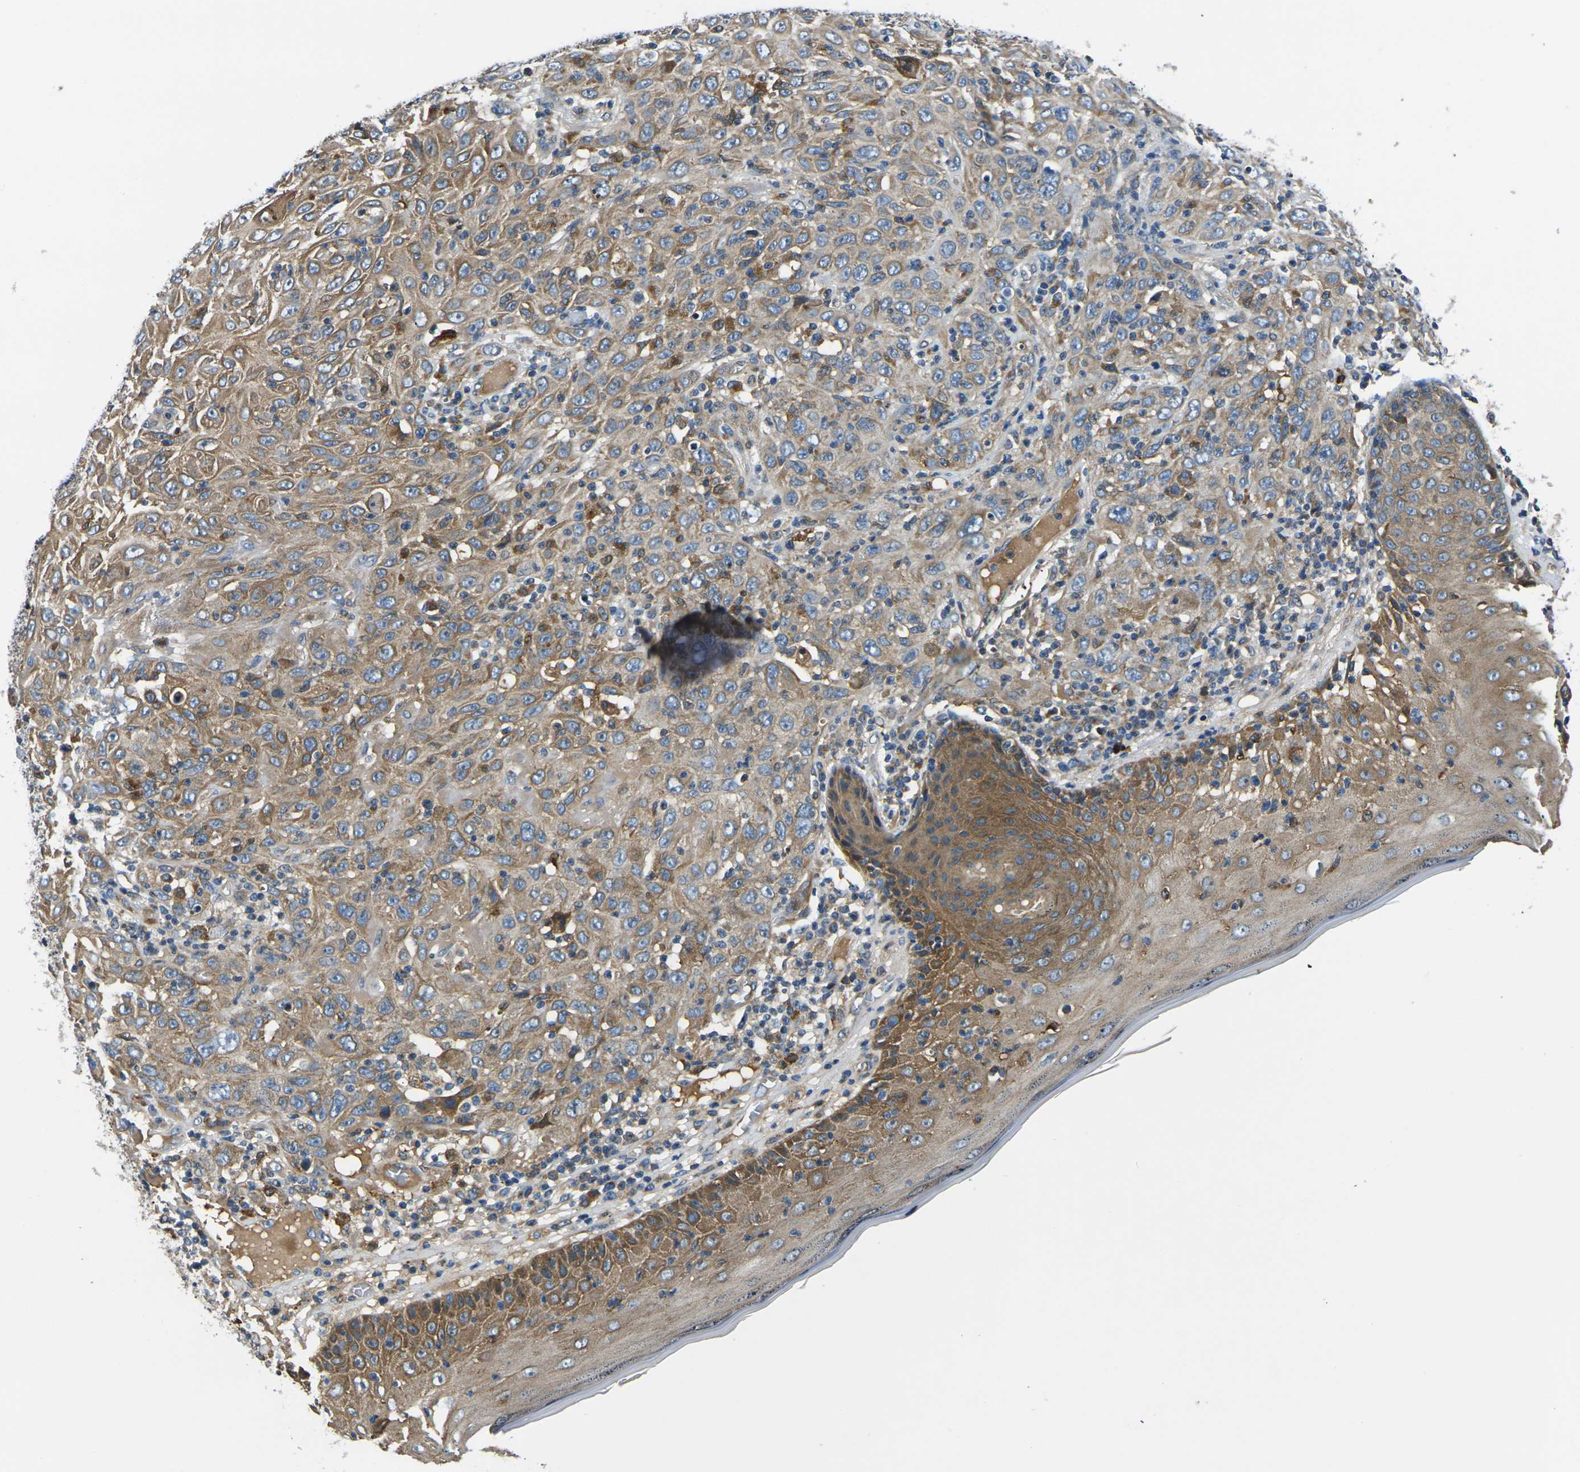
{"staining": {"intensity": "moderate", "quantity": ">75%", "location": "cytoplasmic/membranous"}, "tissue": "skin cancer", "cell_type": "Tumor cells", "image_type": "cancer", "snomed": [{"axis": "morphology", "description": "Squamous cell carcinoma, NOS"}, {"axis": "topography", "description": "Skin"}], "caption": "Skin cancer stained with immunohistochemistry (IHC) displays moderate cytoplasmic/membranous positivity in approximately >75% of tumor cells.", "gene": "RAB1B", "patient": {"sex": "female", "age": 88}}